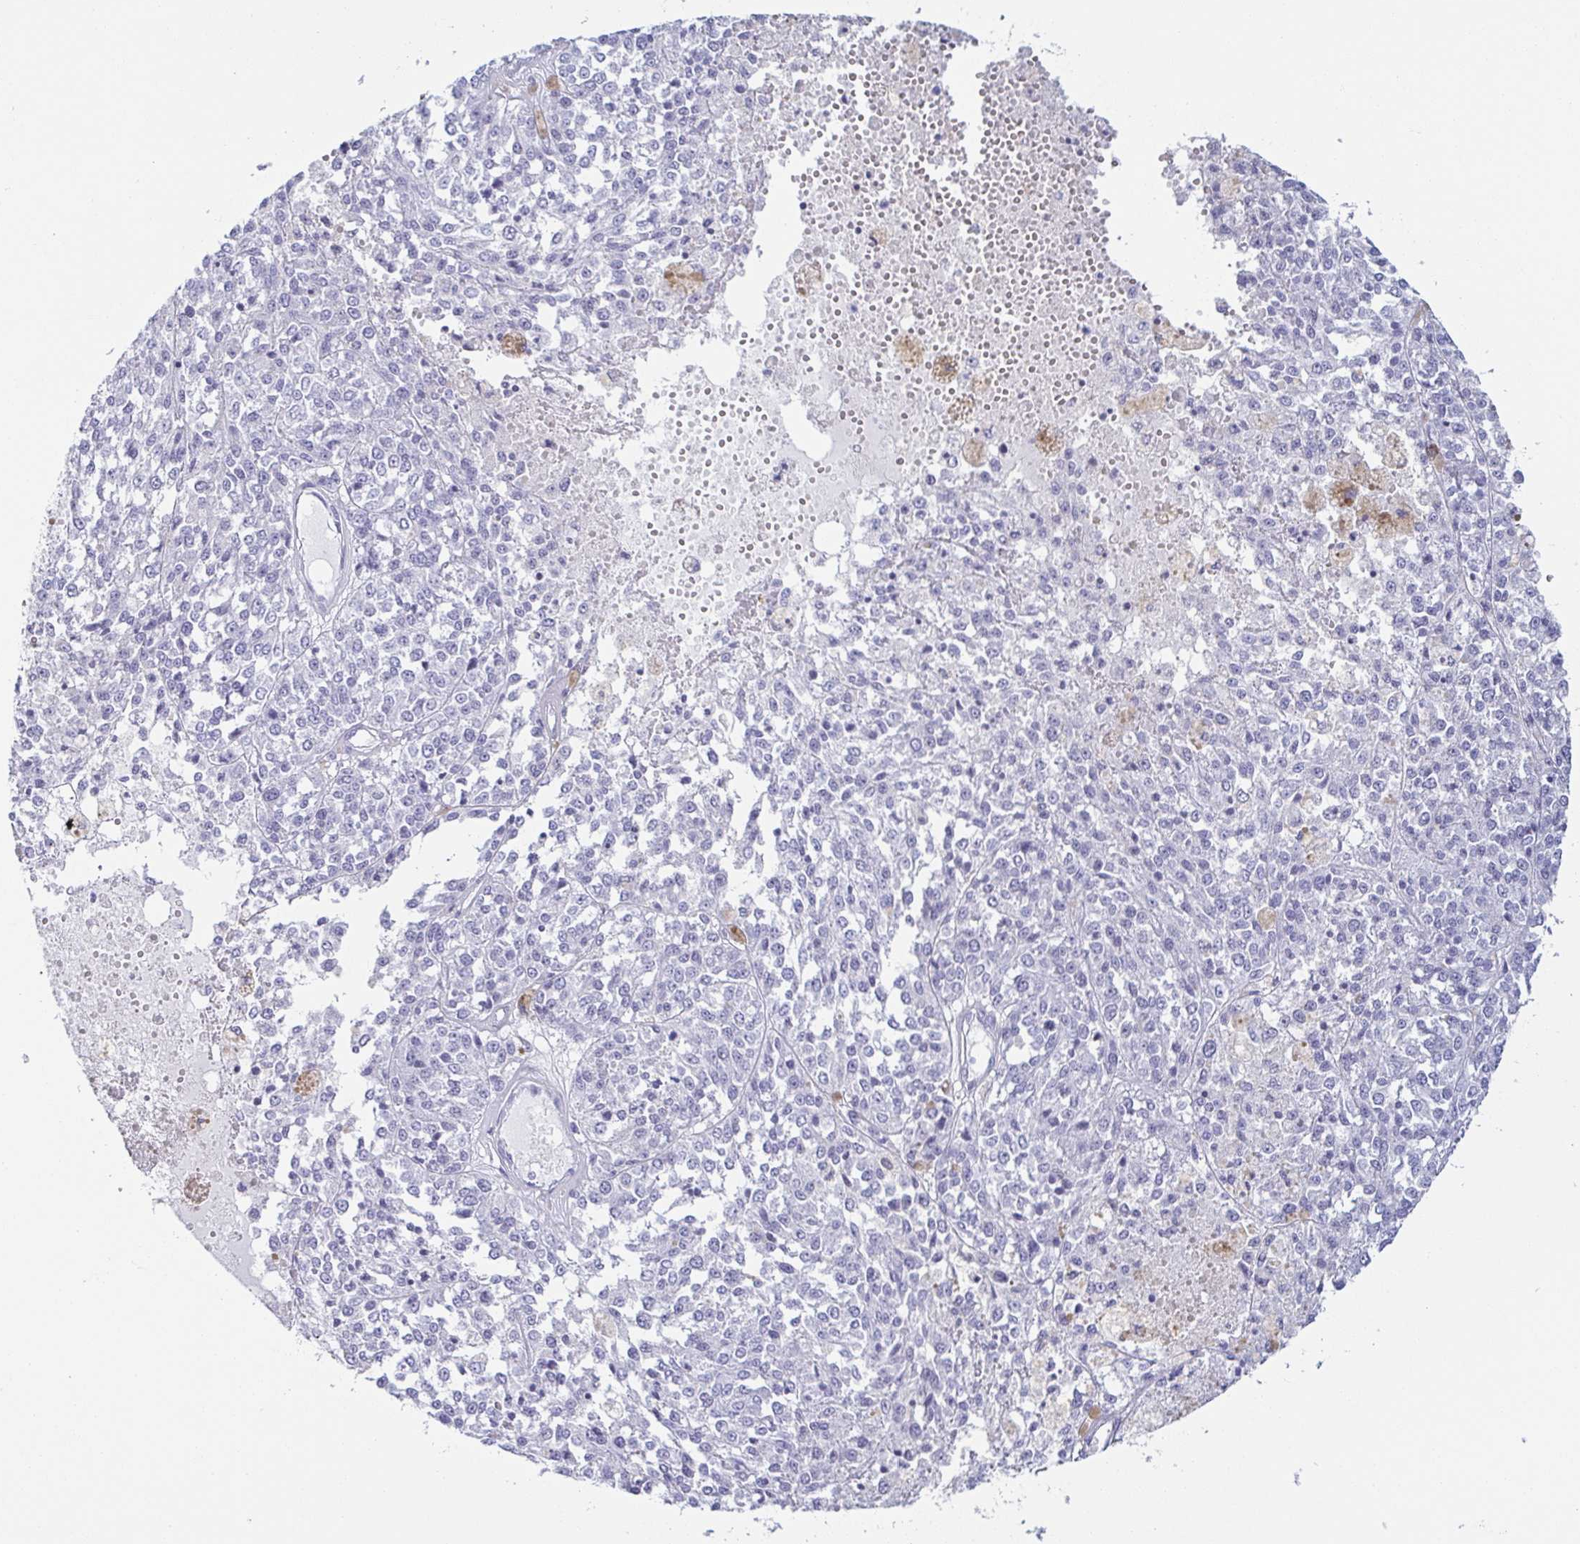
{"staining": {"intensity": "negative", "quantity": "none", "location": "none"}, "tissue": "melanoma", "cell_type": "Tumor cells", "image_type": "cancer", "snomed": [{"axis": "morphology", "description": "Malignant melanoma, Metastatic site"}, {"axis": "topography", "description": "Lymph node"}], "caption": "Tumor cells show no significant protein expression in melanoma.", "gene": "ZG16B", "patient": {"sex": "female", "age": 64}}